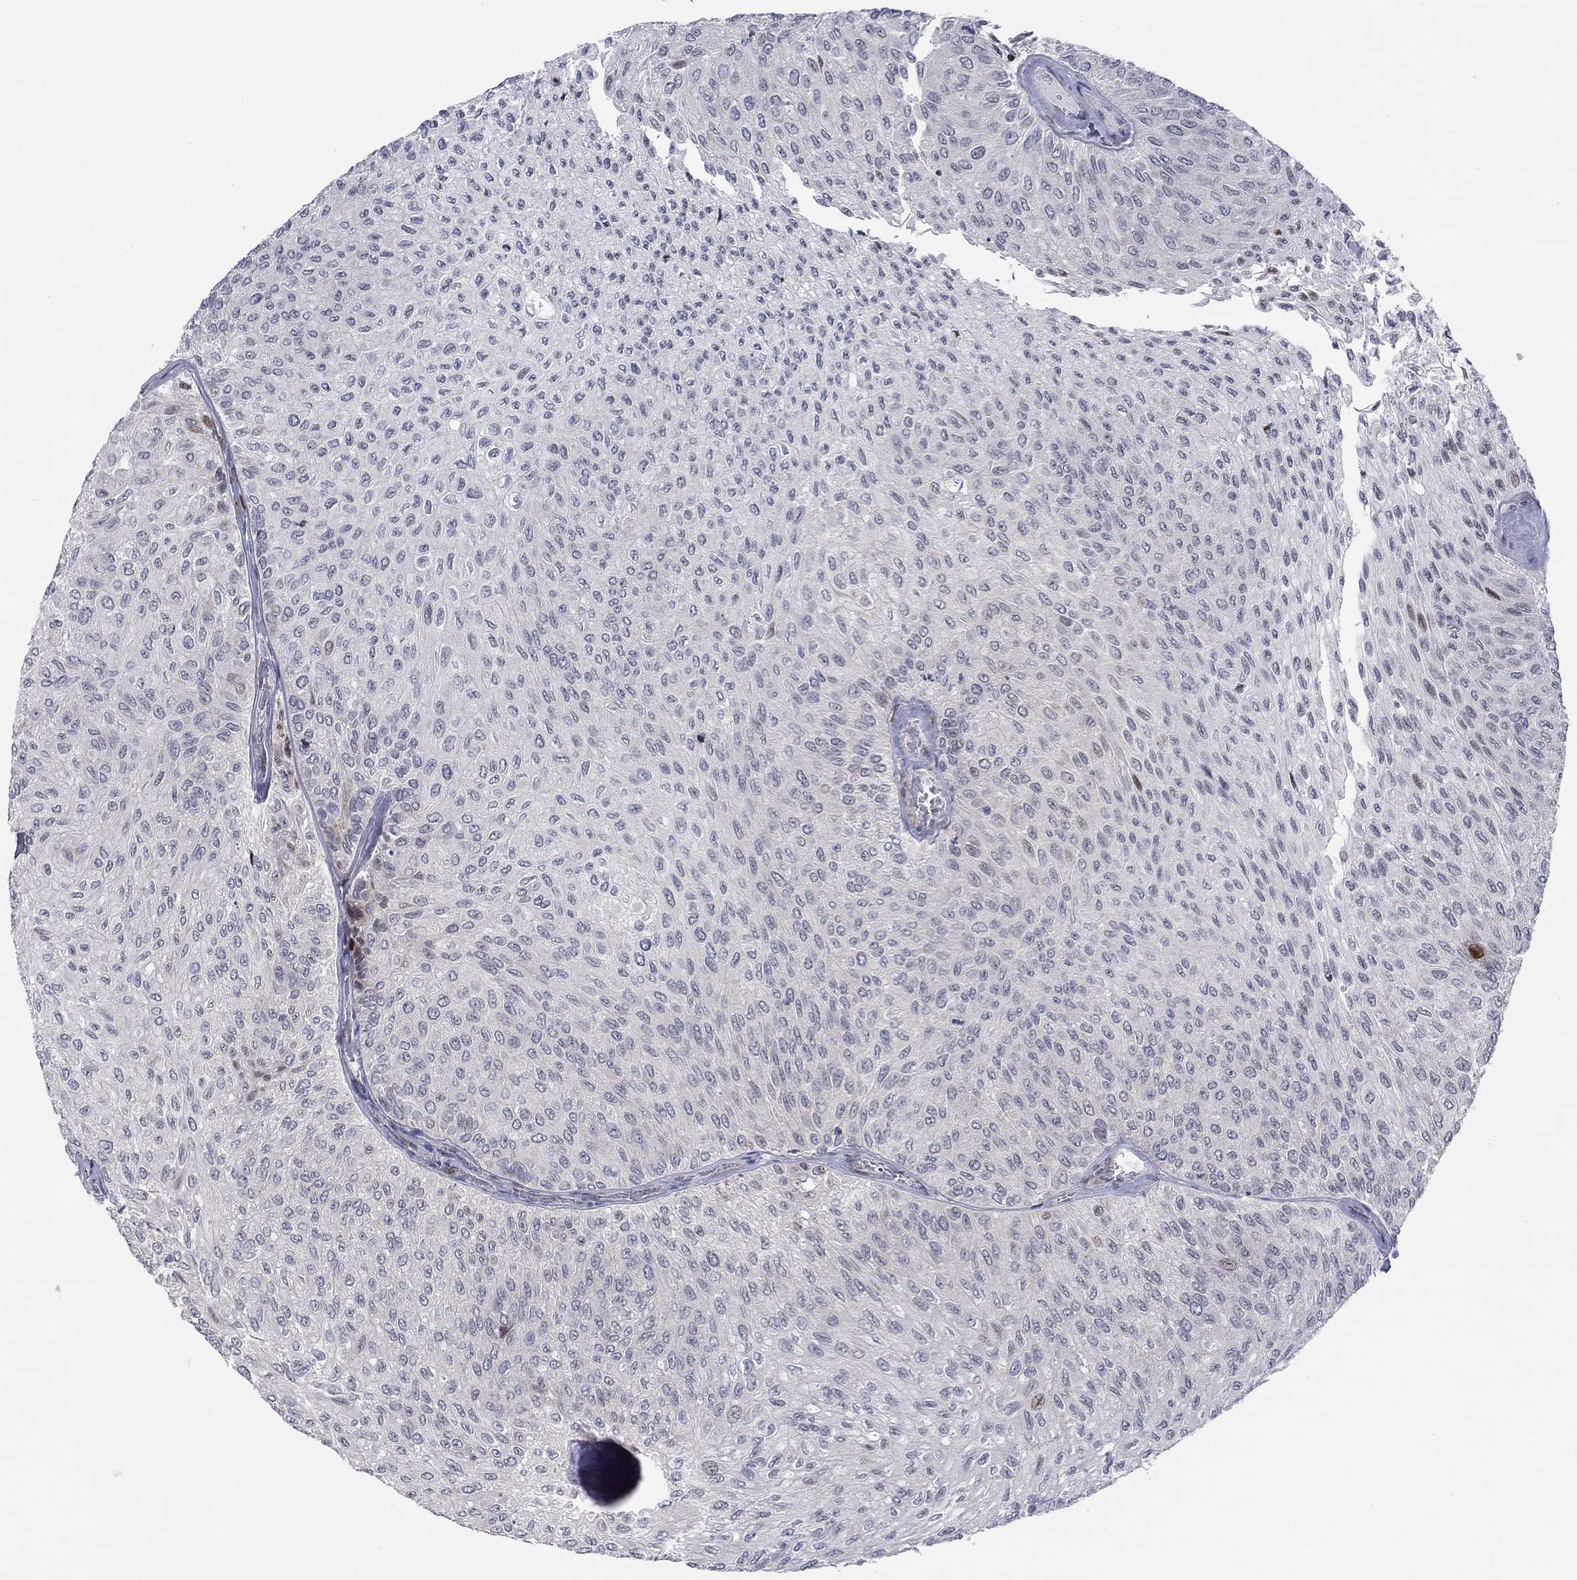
{"staining": {"intensity": "negative", "quantity": "none", "location": "none"}, "tissue": "urothelial cancer", "cell_type": "Tumor cells", "image_type": "cancer", "snomed": [{"axis": "morphology", "description": "Urothelial carcinoma, Low grade"}, {"axis": "topography", "description": "Urinary bladder"}], "caption": "Tumor cells show no significant protein expression in urothelial cancer. (Stains: DAB (3,3'-diaminobenzidine) IHC with hematoxylin counter stain, Microscopy: brightfield microscopy at high magnification).", "gene": "TTC21B", "patient": {"sex": "male", "age": 78}}